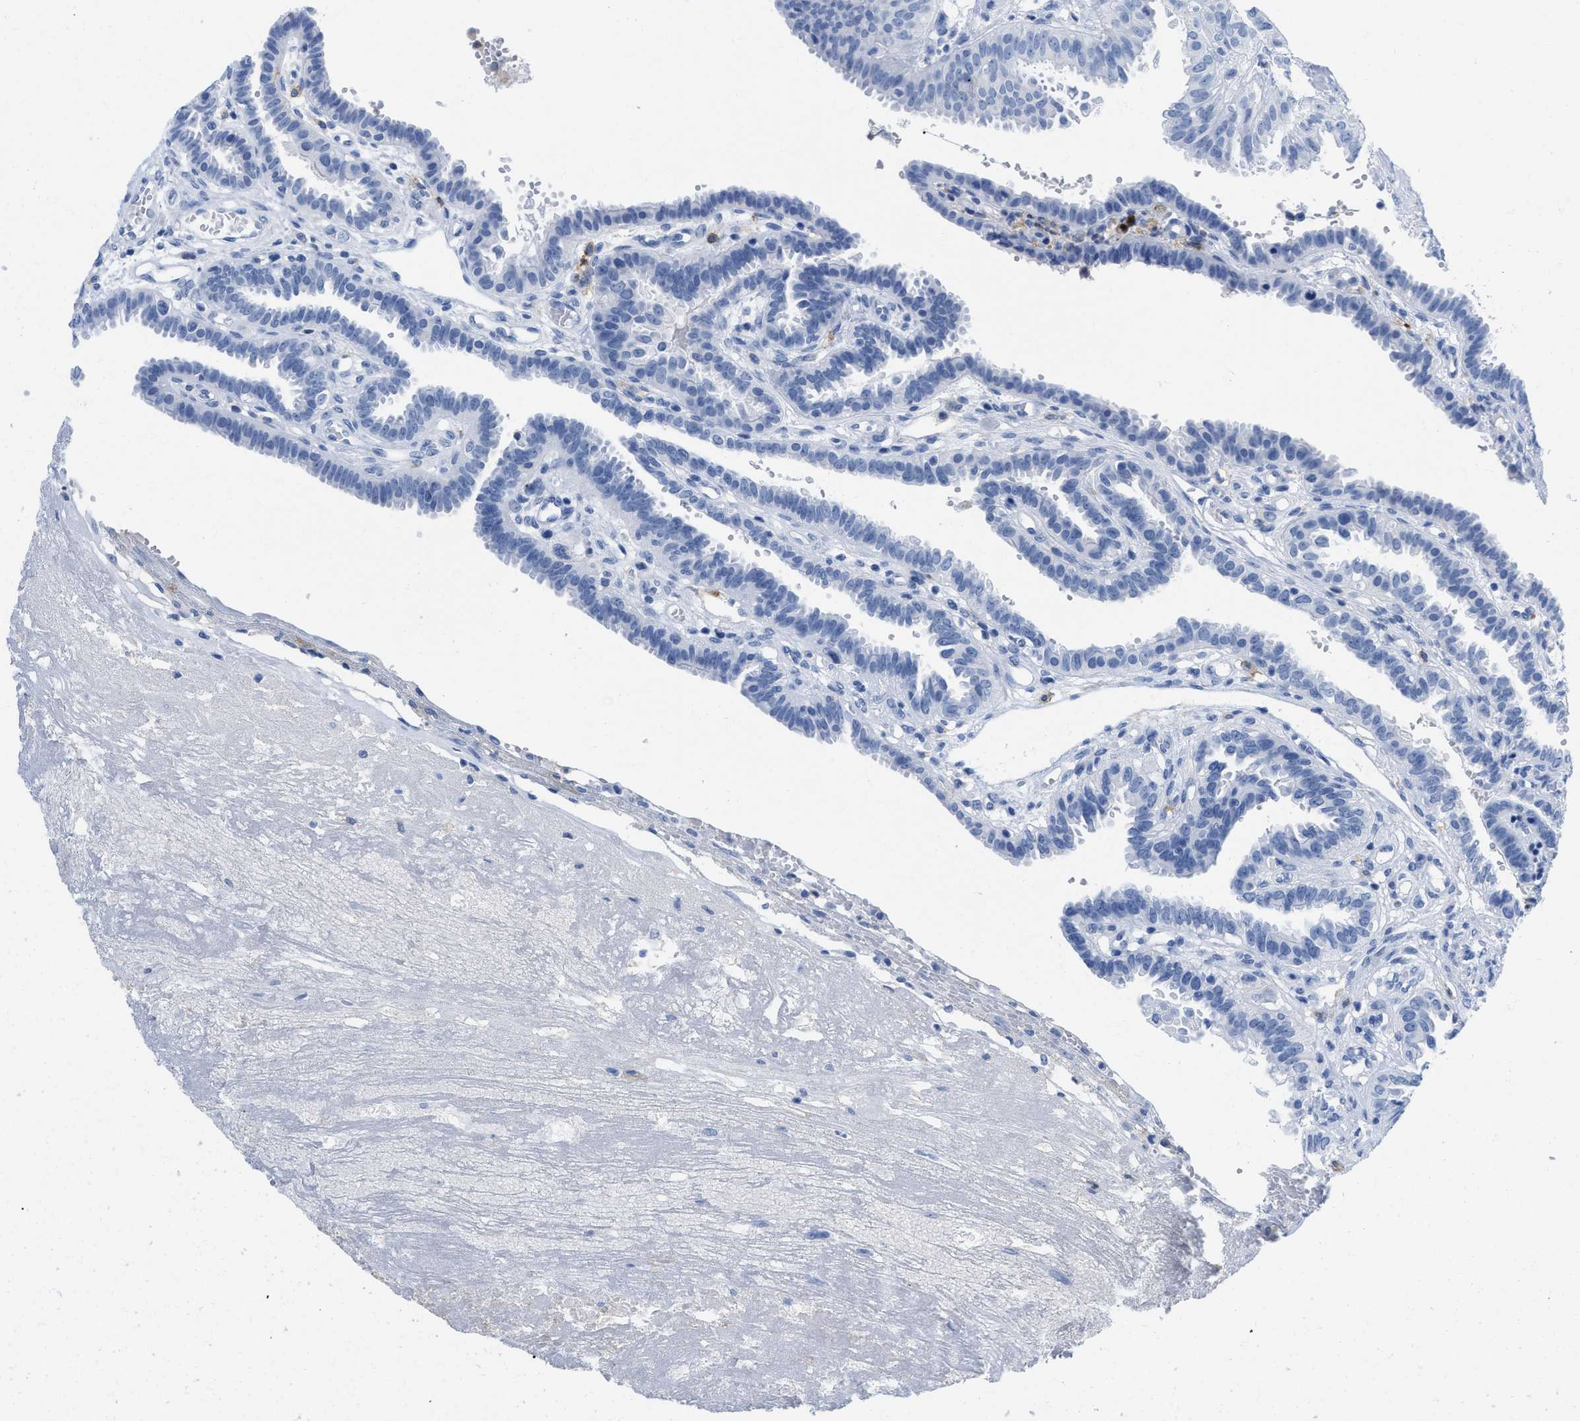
{"staining": {"intensity": "negative", "quantity": "none", "location": "none"}, "tissue": "fallopian tube", "cell_type": "Glandular cells", "image_type": "normal", "snomed": [{"axis": "morphology", "description": "Normal tissue, NOS"}, {"axis": "topography", "description": "Fallopian tube"}, {"axis": "topography", "description": "Placenta"}], "caption": "Glandular cells are negative for protein expression in benign human fallopian tube. (Stains: DAB immunohistochemistry with hematoxylin counter stain, Microscopy: brightfield microscopy at high magnification).", "gene": "CR1", "patient": {"sex": "female", "age": 34}}